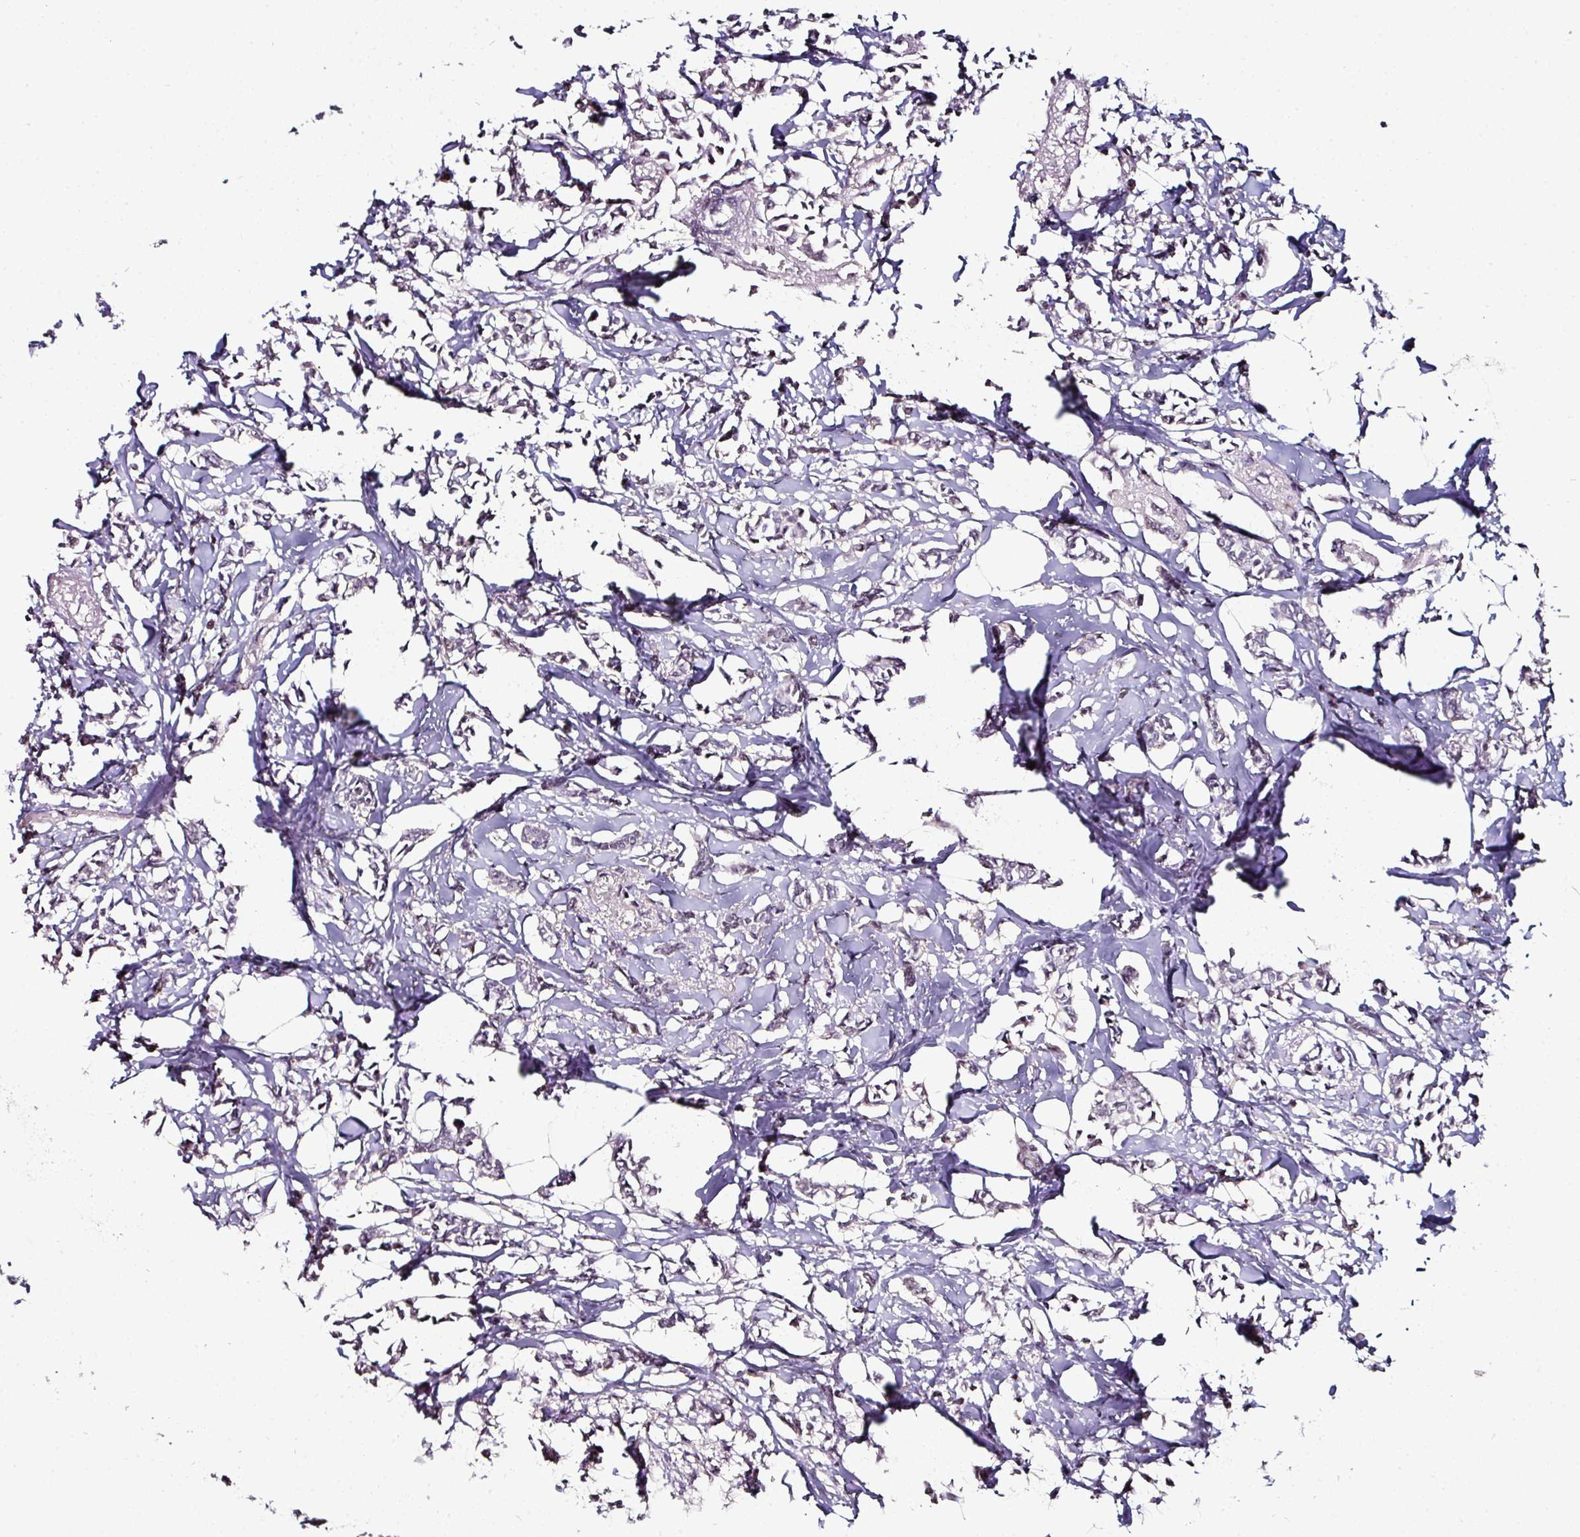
{"staining": {"intensity": "weak", "quantity": "<25%", "location": "nuclear"}, "tissue": "breast cancer", "cell_type": "Tumor cells", "image_type": "cancer", "snomed": [{"axis": "morphology", "description": "Duct carcinoma"}, {"axis": "topography", "description": "Breast"}], "caption": "Tumor cells show no significant positivity in breast cancer. Nuclei are stained in blue.", "gene": "NACC2", "patient": {"sex": "female", "age": 41}}